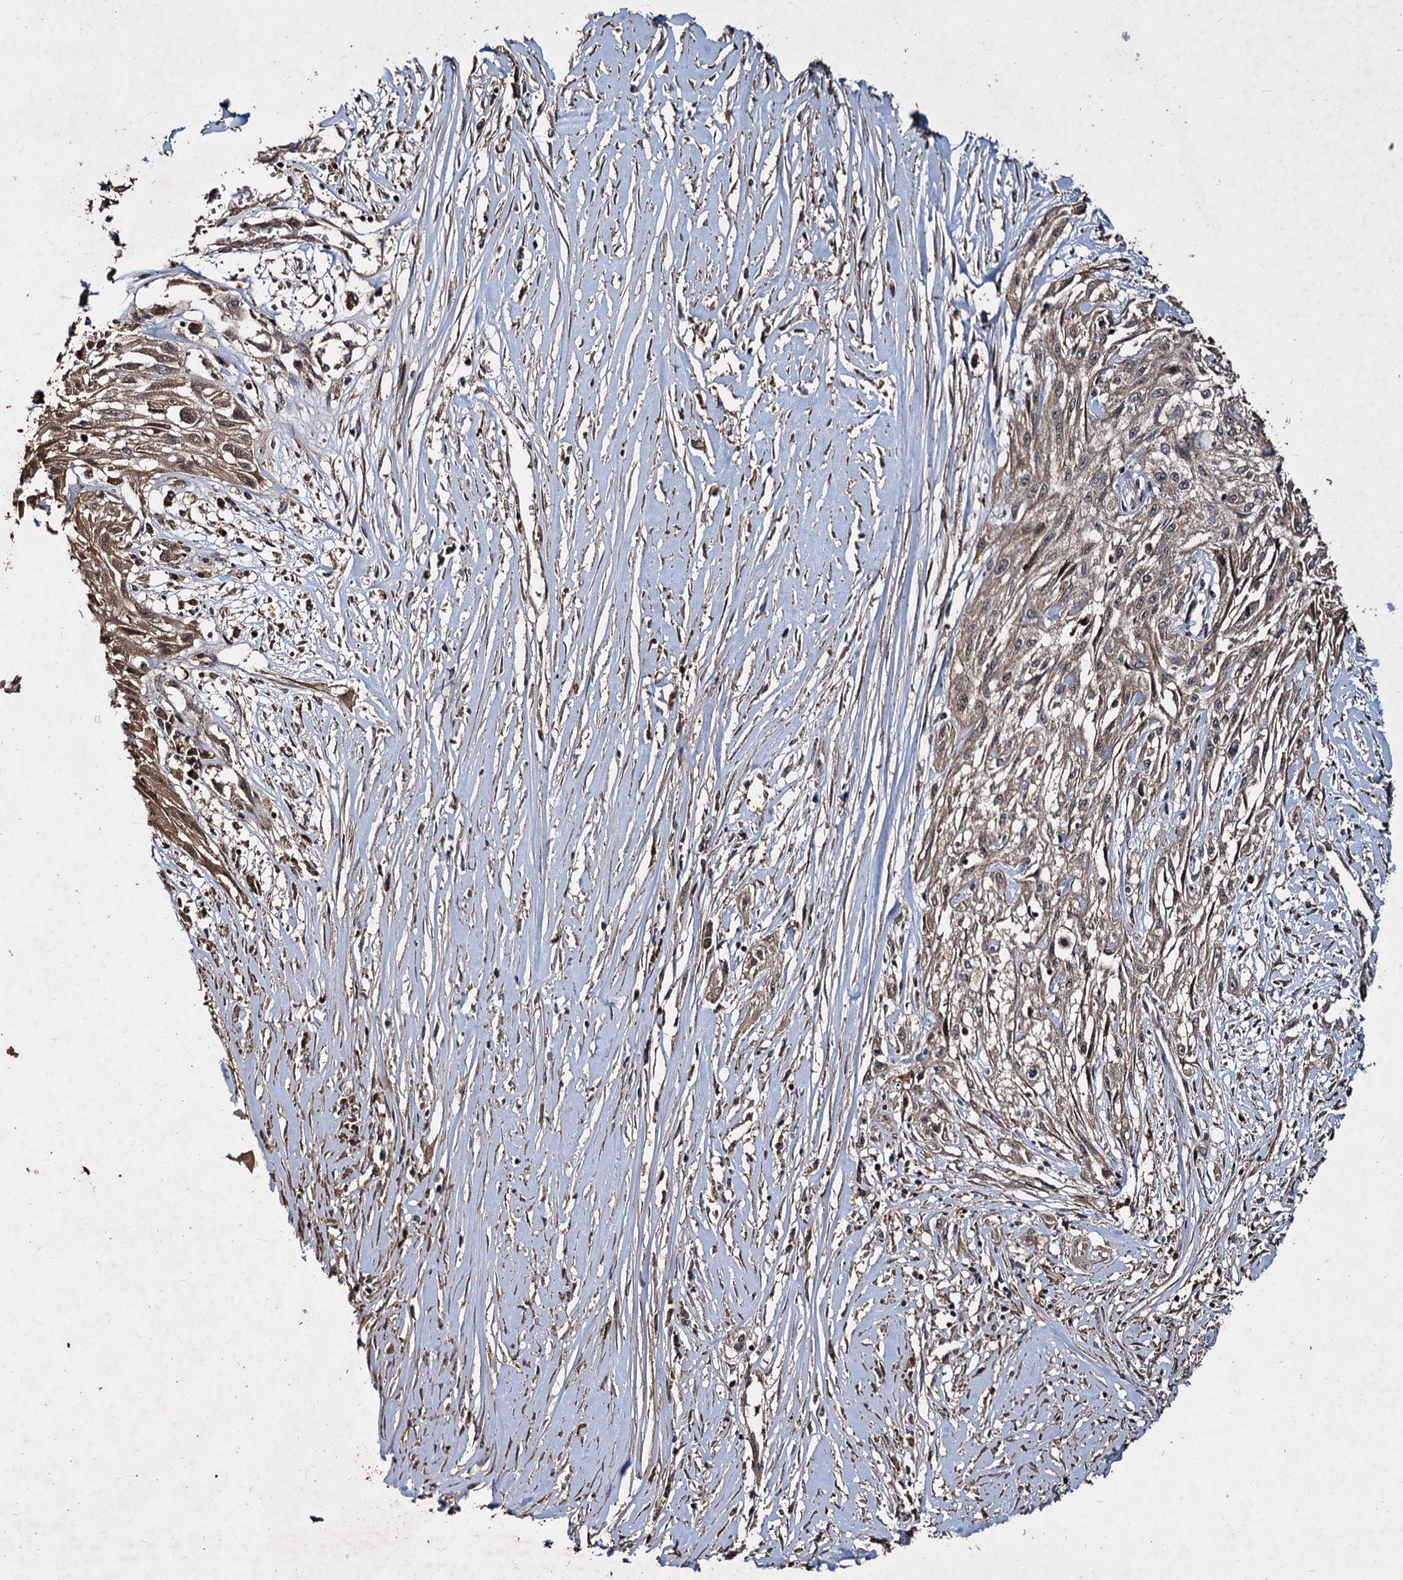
{"staining": {"intensity": "weak", "quantity": ">75%", "location": "cytoplasmic/membranous"}, "tissue": "skin cancer", "cell_type": "Tumor cells", "image_type": "cancer", "snomed": [{"axis": "morphology", "description": "Squamous cell carcinoma, NOS"}, {"axis": "morphology", "description": "Squamous cell carcinoma, metastatic, NOS"}, {"axis": "topography", "description": "Skin"}, {"axis": "topography", "description": "Lymph node"}], "caption": "Immunohistochemistry of skin cancer exhibits low levels of weak cytoplasmic/membranous expression in about >75% of tumor cells.", "gene": "SLC46A3", "patient": {"sex": "male", "age": 75}}